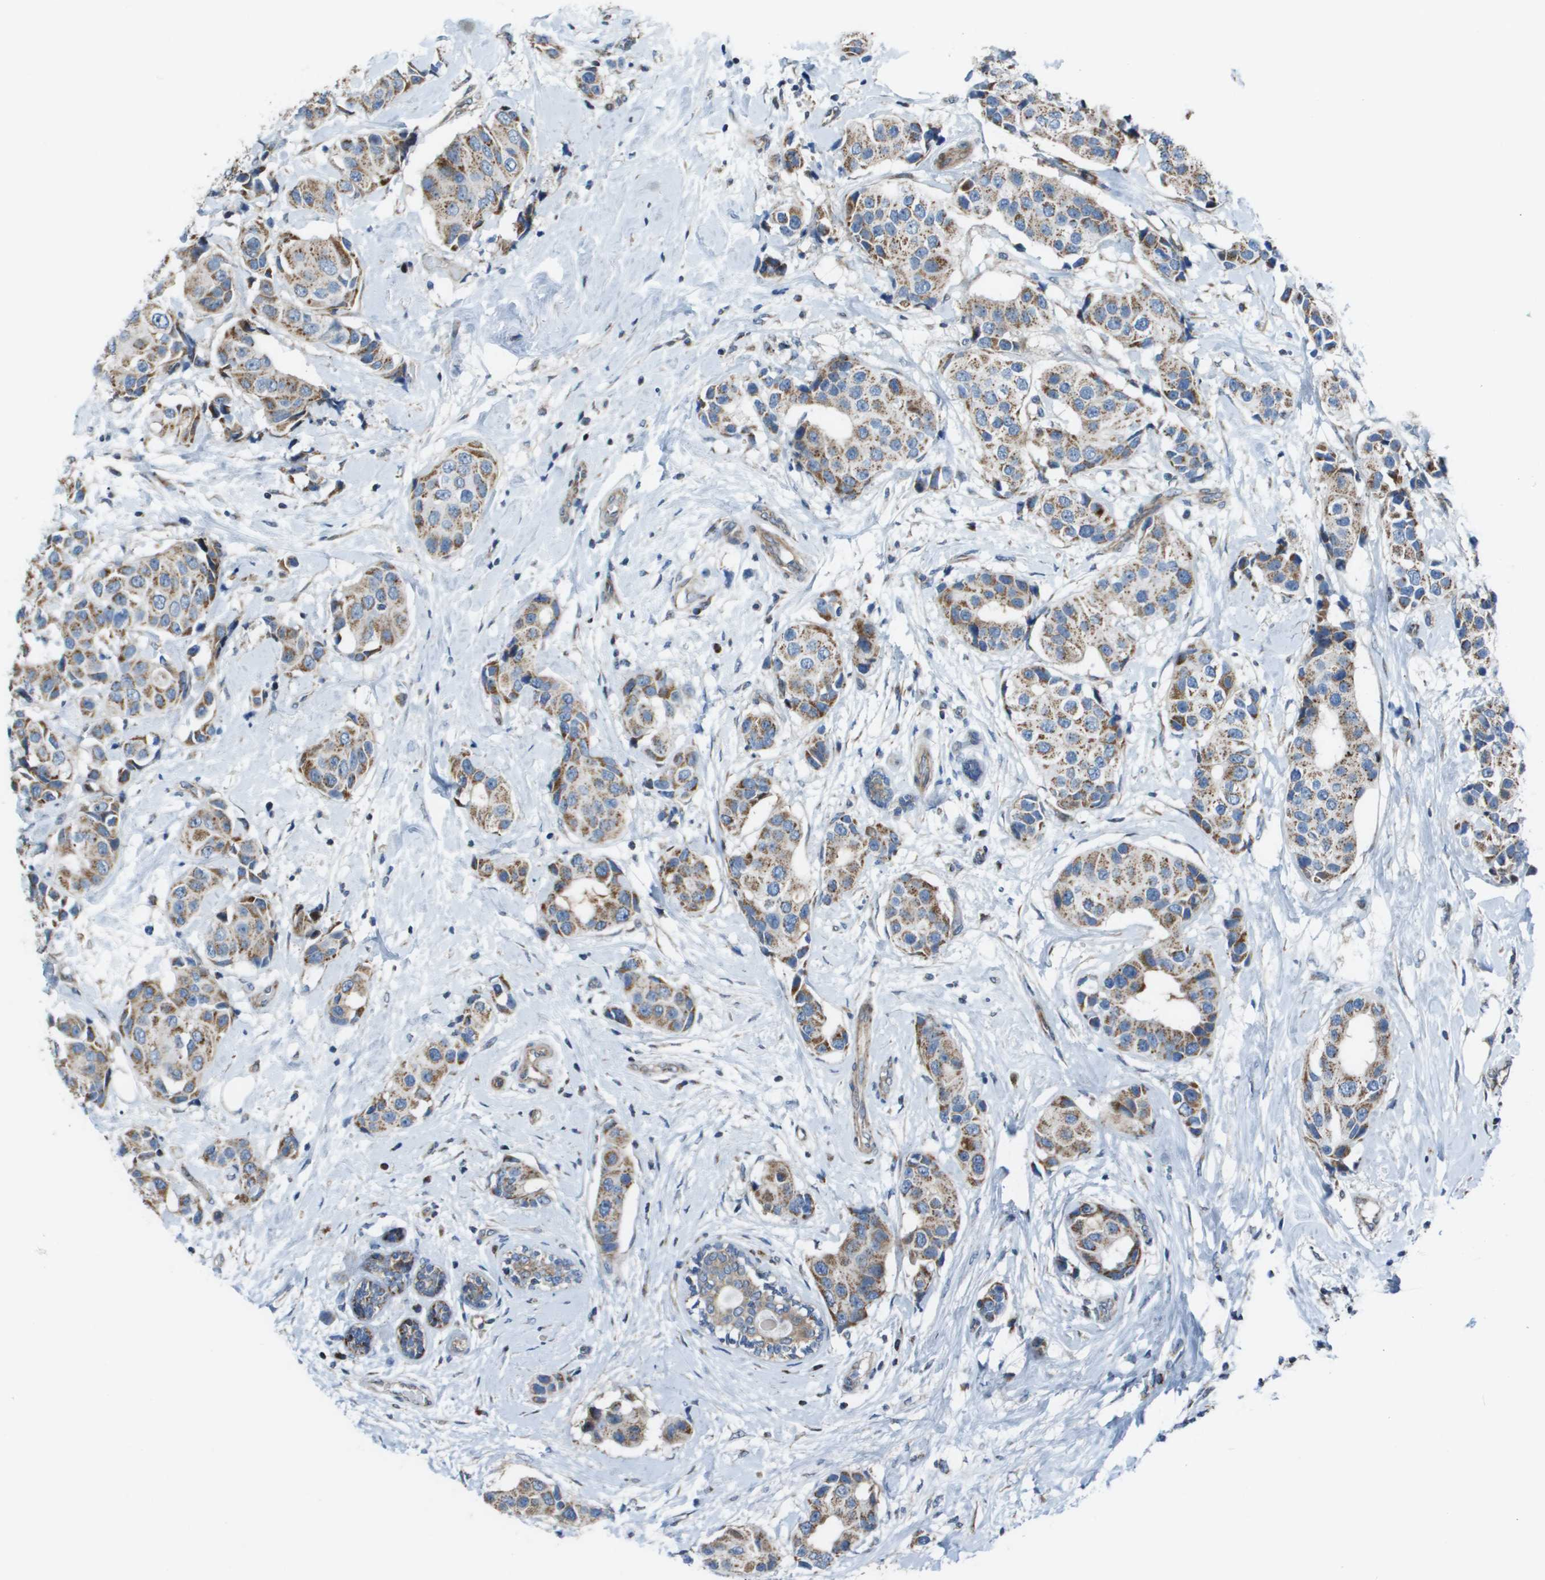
{"staining": {"intensity": "moderate", "quantity": ">75%", "location": "cytoplasmic/membranous"}, "tissue": "breast cancer", "cell_type": "Tumor cells", "image_type": "cancer", "snomed": [{"axis": "morphology", "description": "Normal tissue, NOS"}, {"axis": "morphology", "description": "Duct carcinoma"}, {"axis": "topography", "description": "Breast"}], "caption": "Moderate cytoplasmic/membranous protein staining is seen in about >75% of tumor cells in breast cancer (intraductal carcinoma). The protein of interest is stained brown, and the nuclei are stained in blue (DAB IHC with brightfield microscopy, high magnification).", "gene": "MGAT3", "patient": {"sex": "female", "age": 39}}